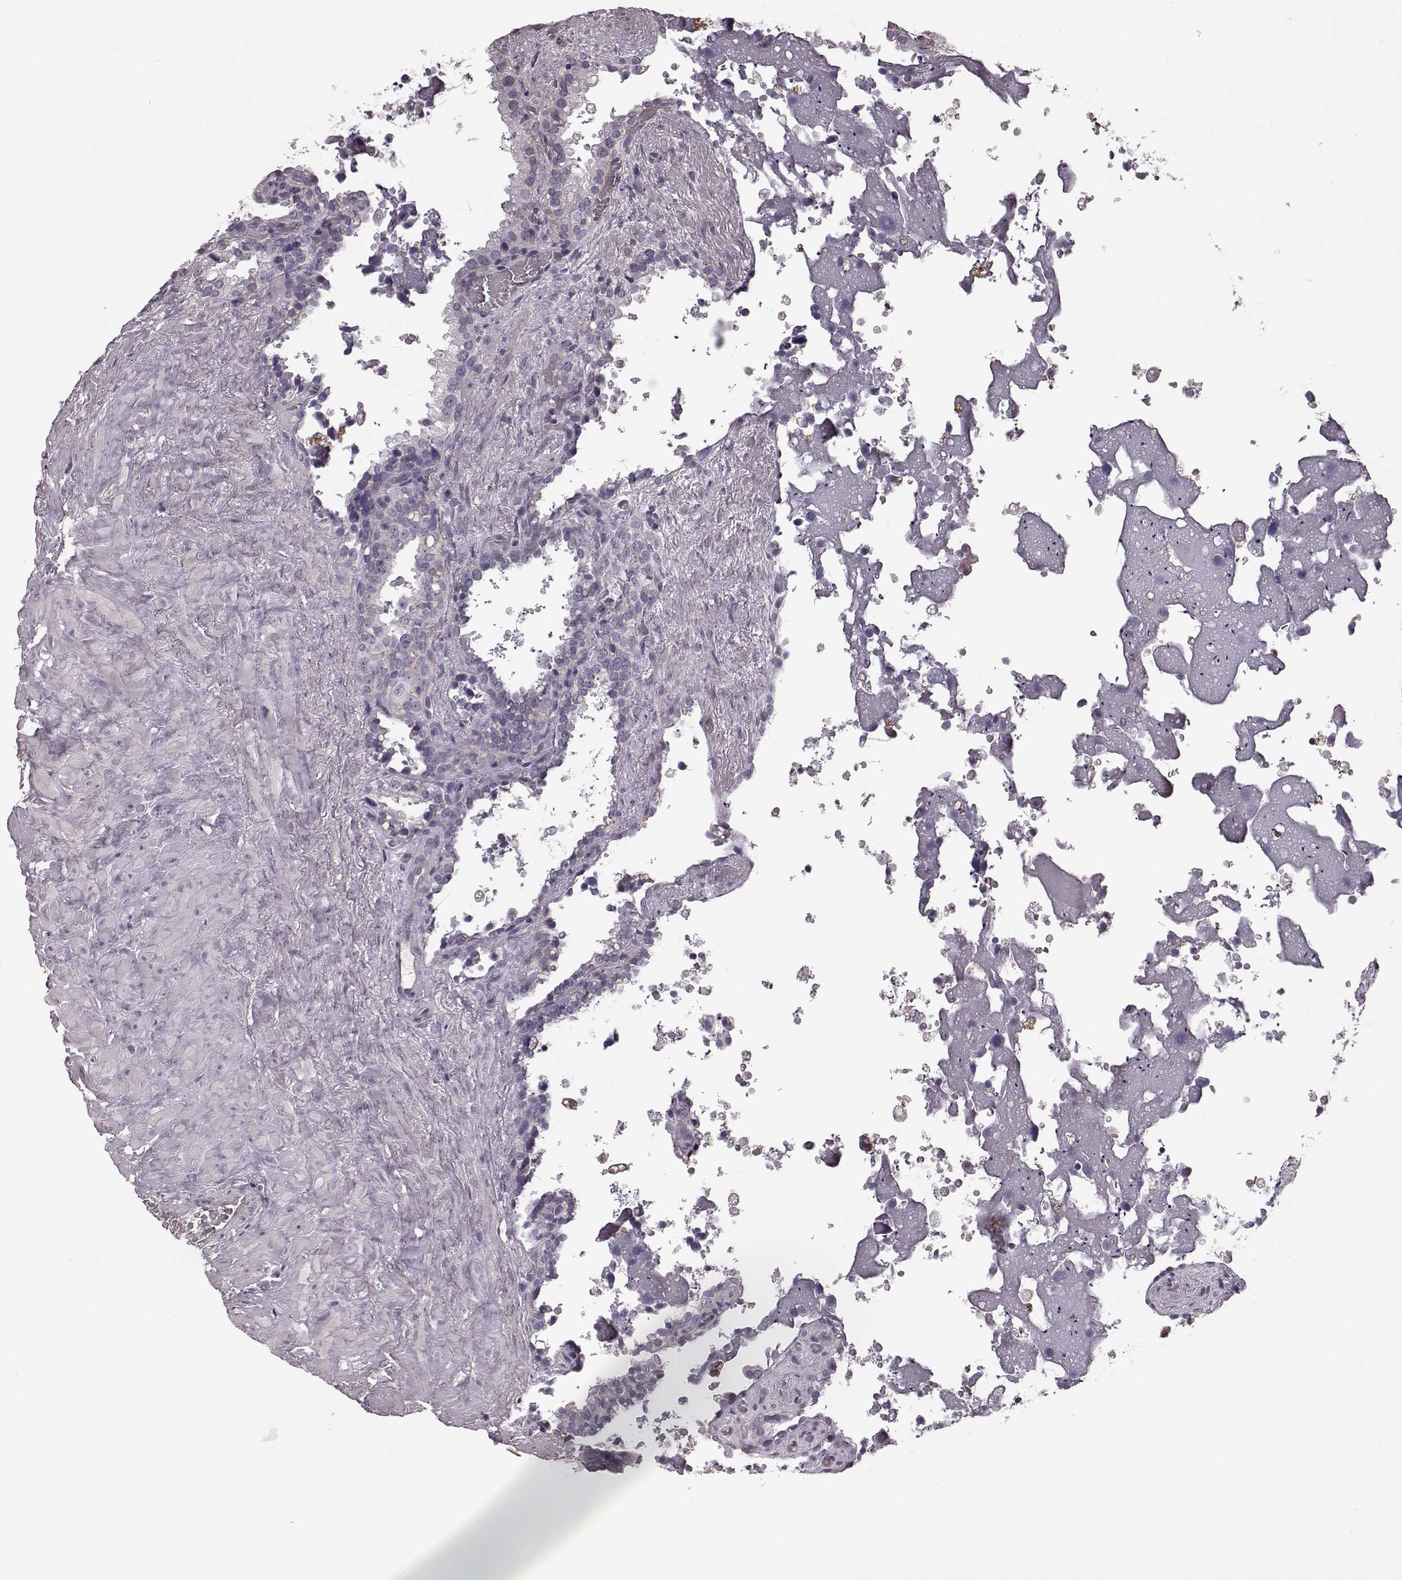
{"staining": {"intensity": "negative", "quantity": "none", "location": "none"}, "tissue": "seminal vesicle", "cell_type": "Glandular cells", "image_type": "normal", "snomed": [{"axis": "morphology", "description": "Normal tissue, NOS"}, {"axis": "topography", "description": "Seminal veicle"}], "caption": "This is a image of immunohistochemistry staining of normal seminal vesicle, which shows no staining in glandular cells.", "gene": "PDCD1", "patient": {"sex": "male", "age": 71}}